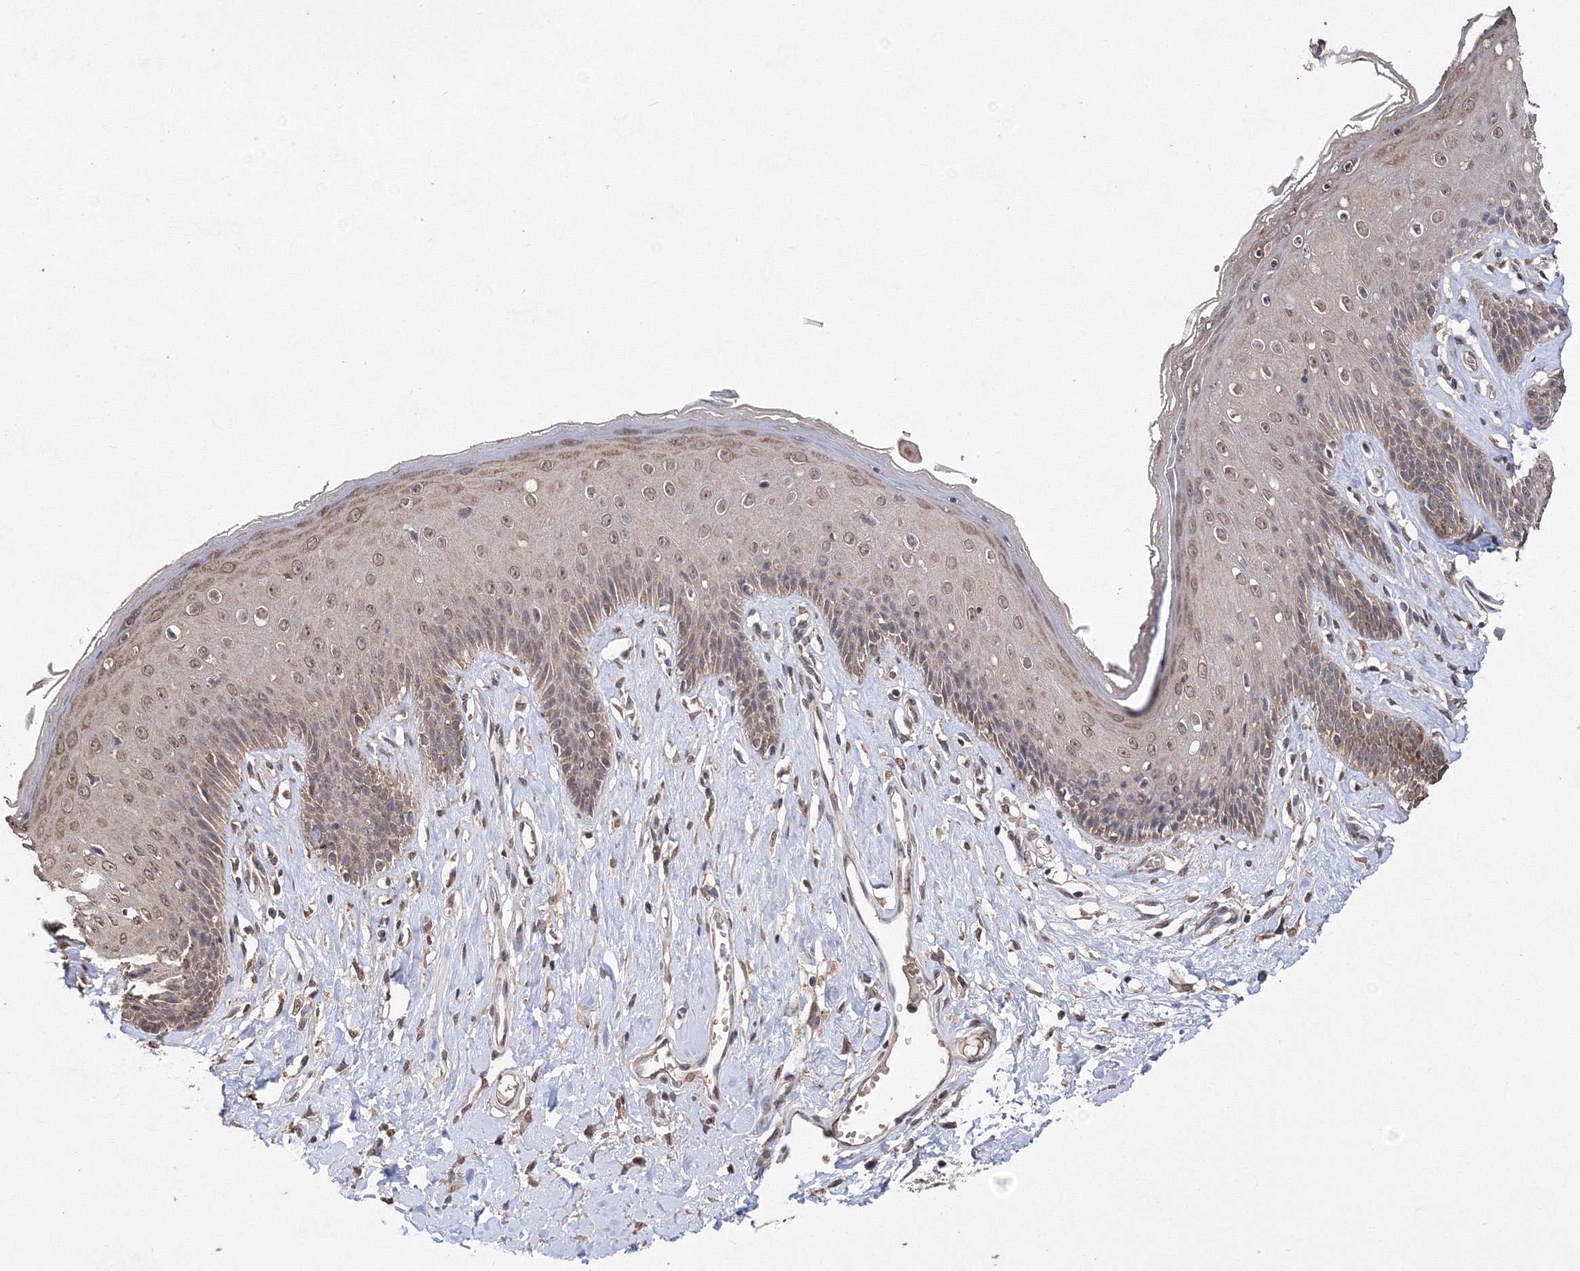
{"staining": {"intensity": "weak", "quantity": ">75%", "location": "nuclear"}, "tissue": "skin", "cell_type": "Epidermal cells", "image_type": "normal", "snomed": [{"axis": "morphology", "description": "Normal tissue, NOS"}, {"axis": "morphology", "description": "Squamous cell carcinoma, NOS"}, {"axis": "topography", "description": "Vulva"}], "caption": "Protein staining displays weak nuclear positivity in approximately >75% of epidermal cells in normal skin. Using DAB (3,3'-diaminobenzidine) (brown) and hematoxylin (blue) stains, captured at high magnification using brightfield microscopy.", "gene": "GPN1", "patient": {"sex": "female", "age": 85}}